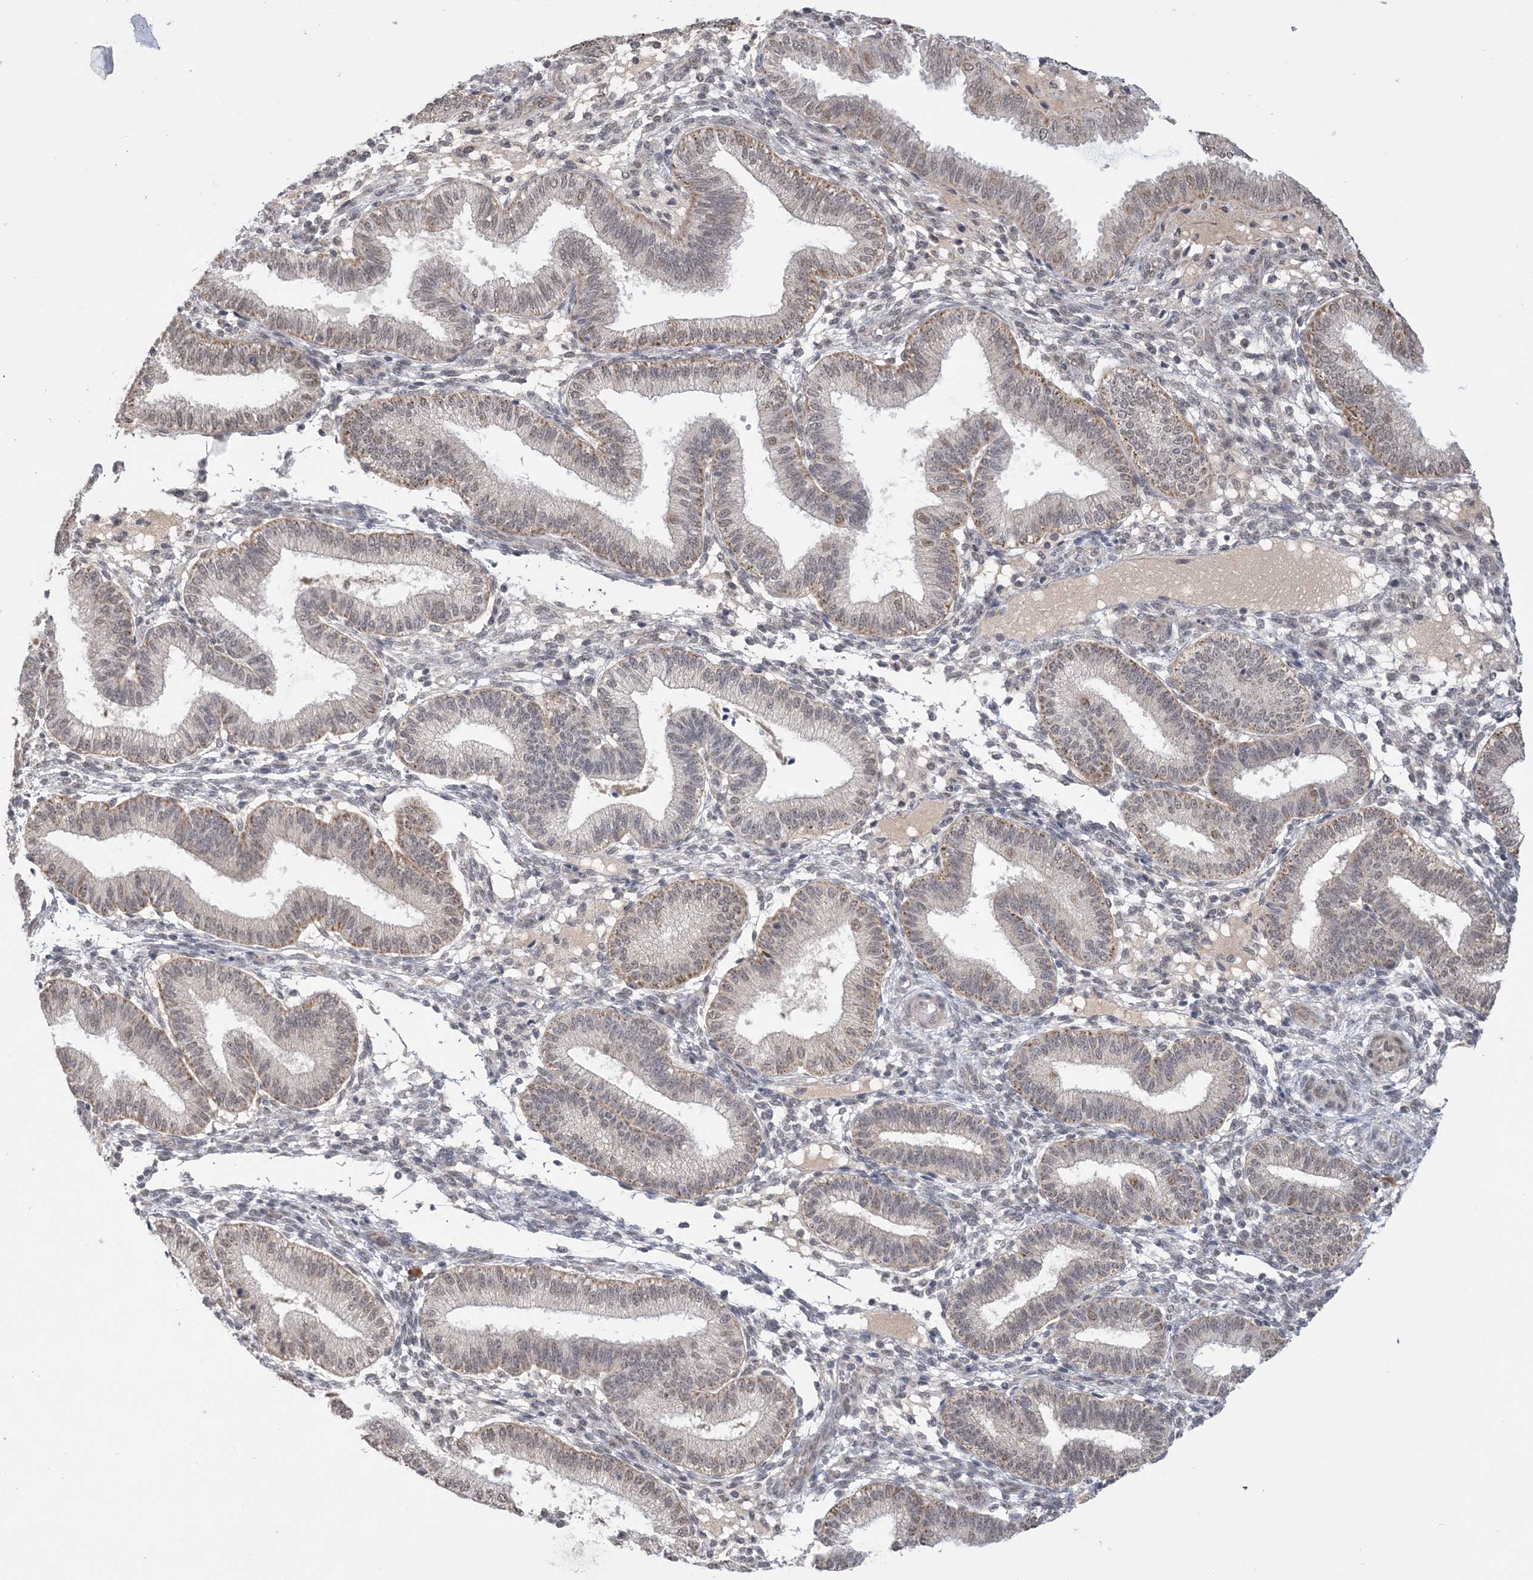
{"staining": {"intensity": "moderate", "quantity": "25%-75%", "location": "nuclear"}, "tissue": "endometrium", "cell_type": "Cells in endometrial stroma", "image_type": "normal", "snomed": [{"axis": "morphology", "description": "Normal tissue, NOS"}, {"axis": "topography", "description": "Endometrium"}], "caption": "Endometrium stained for a protein displays moderate nuclear positivity in cells in endometrial stroma. (Stains: DAB in brown, nuclei in blue, Microscopy: brightfield microscopy at high magnification).", "gene": "TRMT10C", "patient": {"sex": "female", "age": 39}}